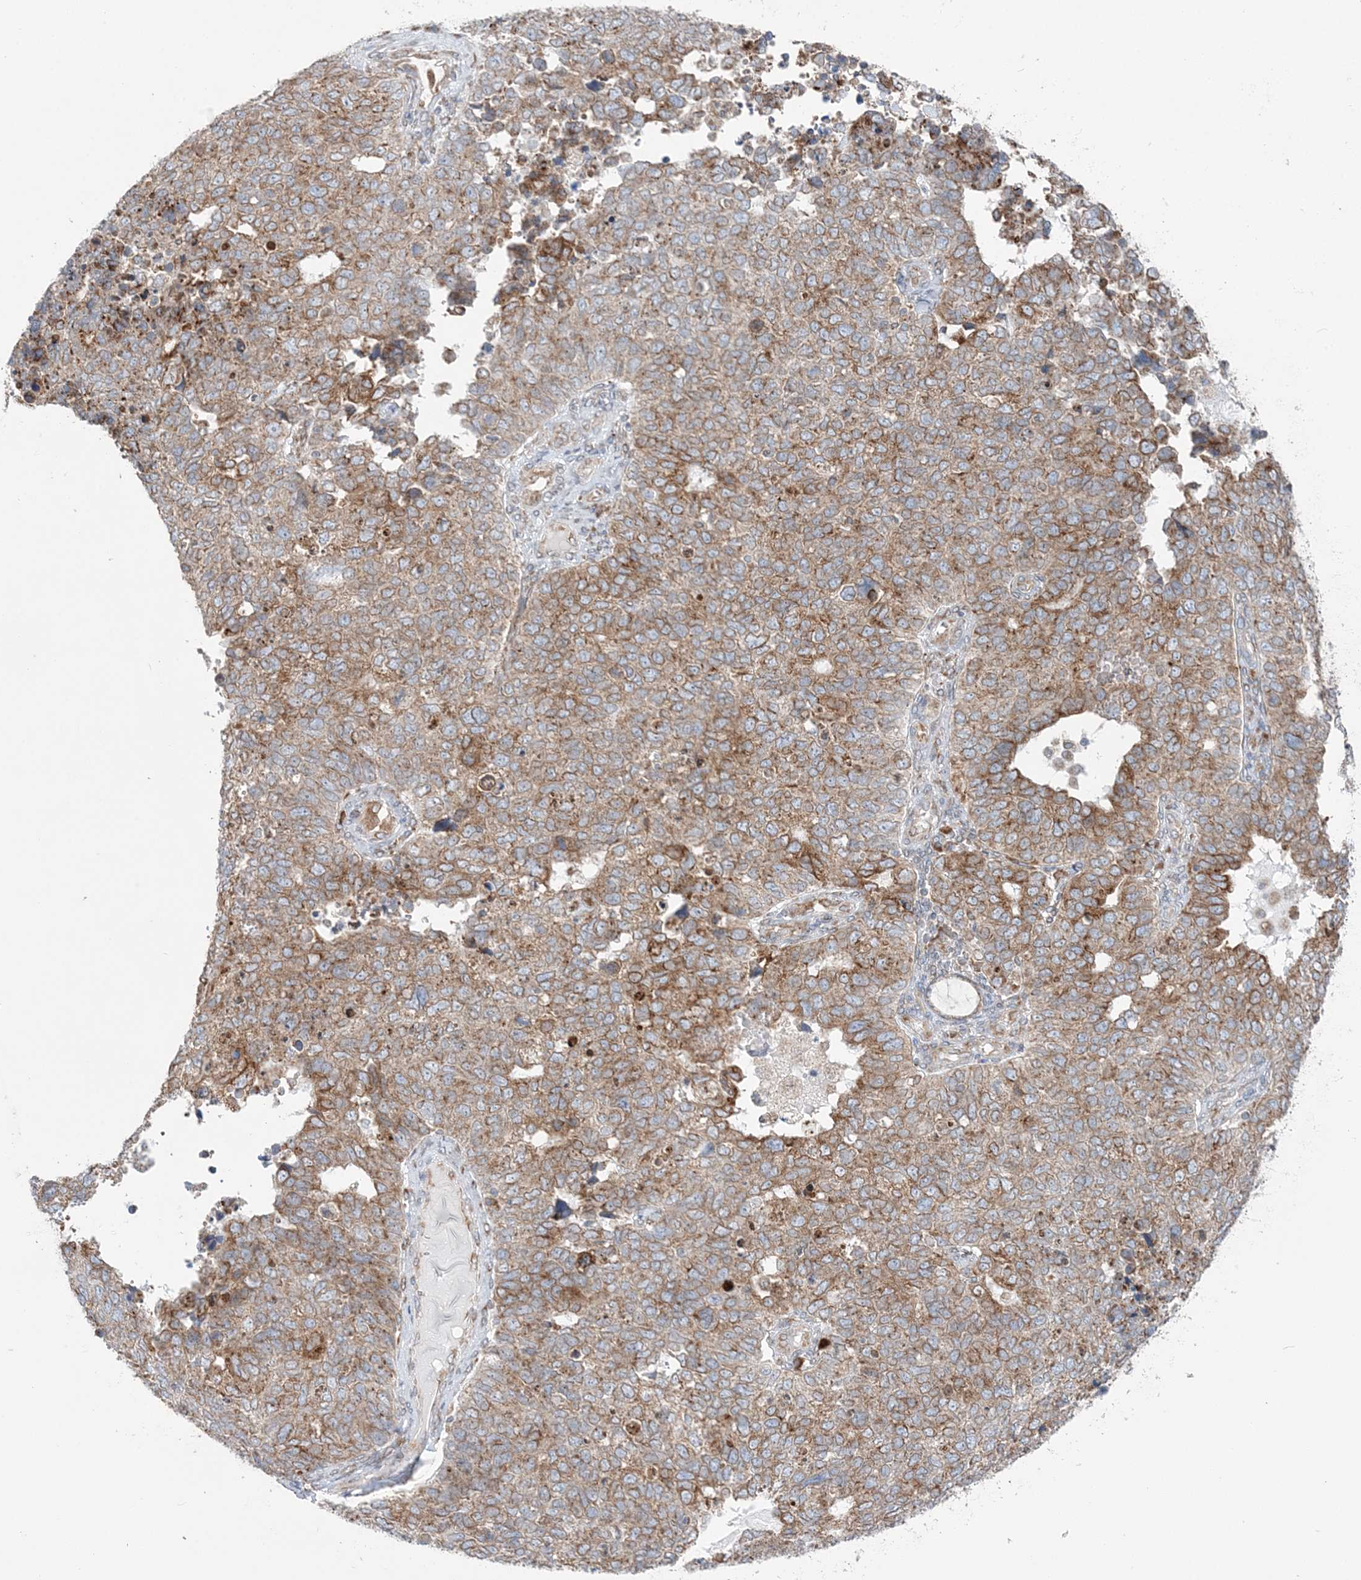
{"staining": {"intensity": "moderate", "quantity": ">75%", "location": "cytoplasmic/membranous"}, "tissue": "cervical cancer", "cell_type": "Tumor cells", "image_type": "cancer", "snomed": [{"axis": "morphology", "description": "Squamous cell carcinoma, NOS"}, {"axis": "topography", "description": "Cervix"}], "caption": "Immunohistochemistry (IHC) image of human squamous cell carcinoma (cervical) stained for a protein (brown), which displays medium levels of moderate cytoplasmic/membranous expression in approximately >75% of tumor cells.", "gene": "TMED10", "patient": {"sex": "female", "age": 63}}